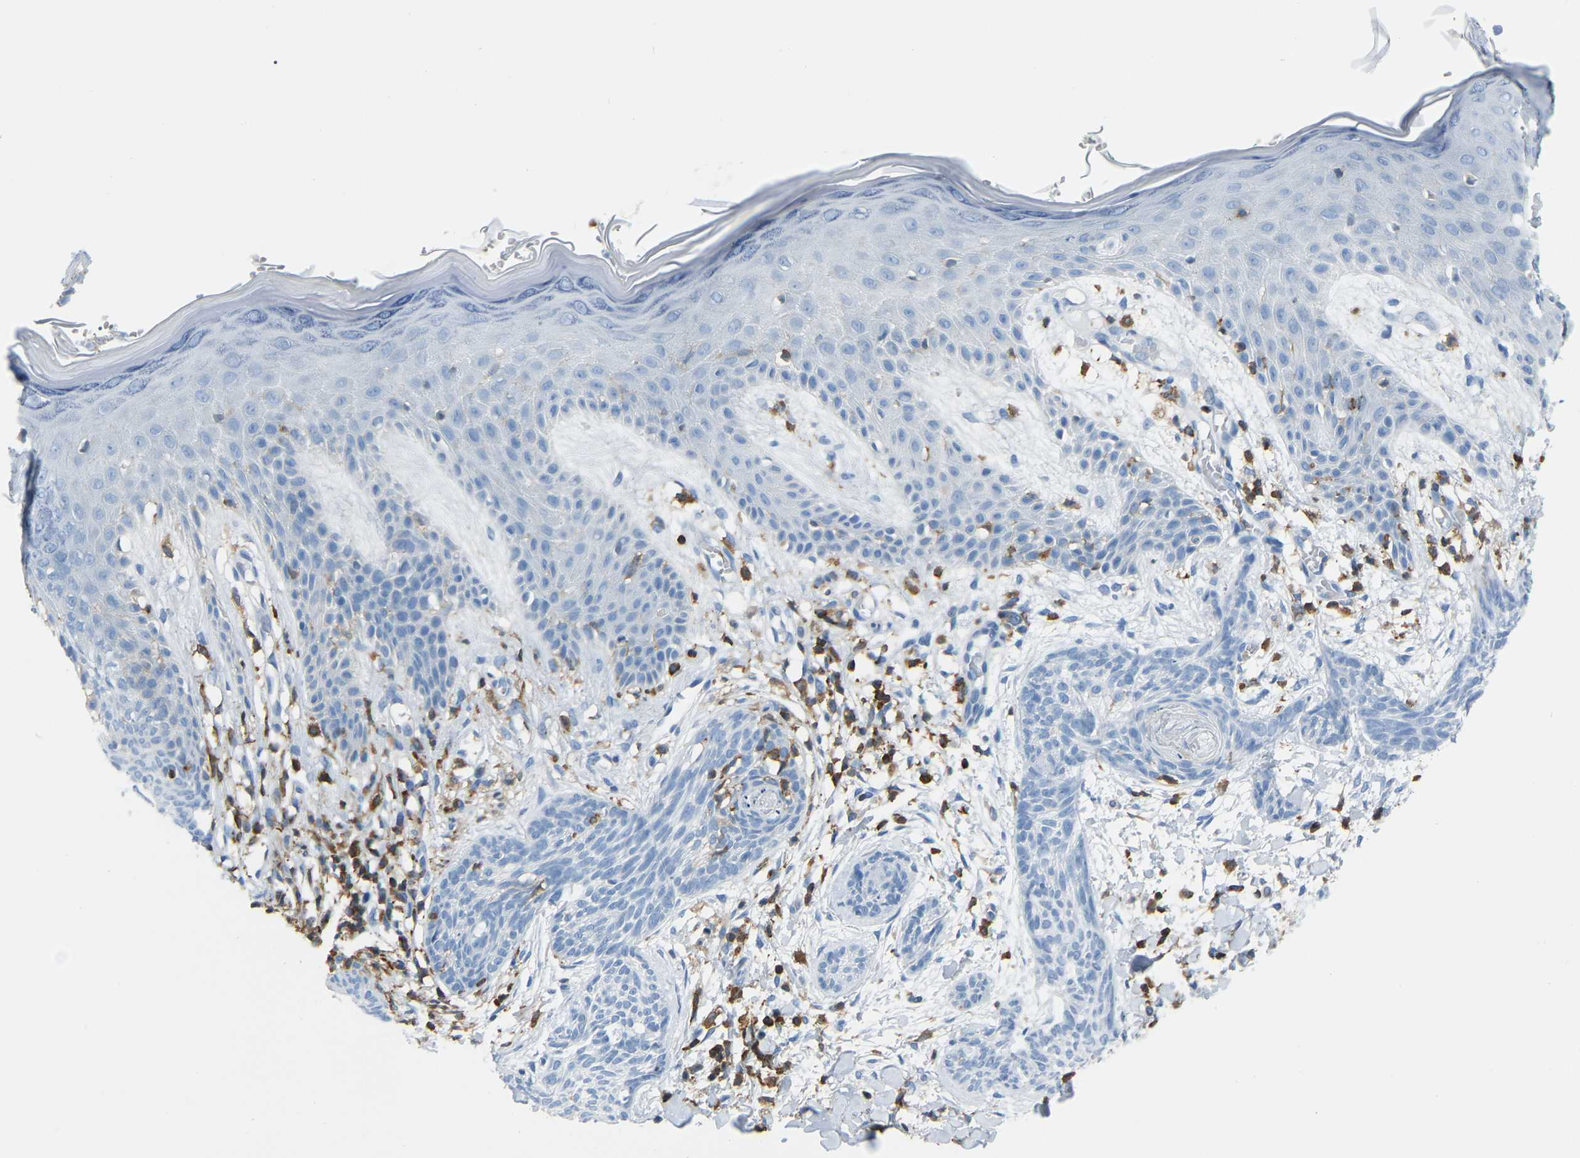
{"staining": {"intensity": "negative", "quantity": "none", "location": "none"}, "tissue": "skin cancer", "cell_type": "Tumor cells", "image_type": "cancer", "snomed": [{"axis": "morphology", "description": "Basal cell carcinoma"}, {"axis": "topography", "description": "Skin"}], "caption": "Tumor cells are negative for protein expression in human skin cancer. The staining is performed using DAB (3,3'-diaminobenzidine) brown chromogen with nuclei counter-stained in using hematoxylin.", "gene": "ARHGAP45", "patient": {"sex": "female", "age": 59}}